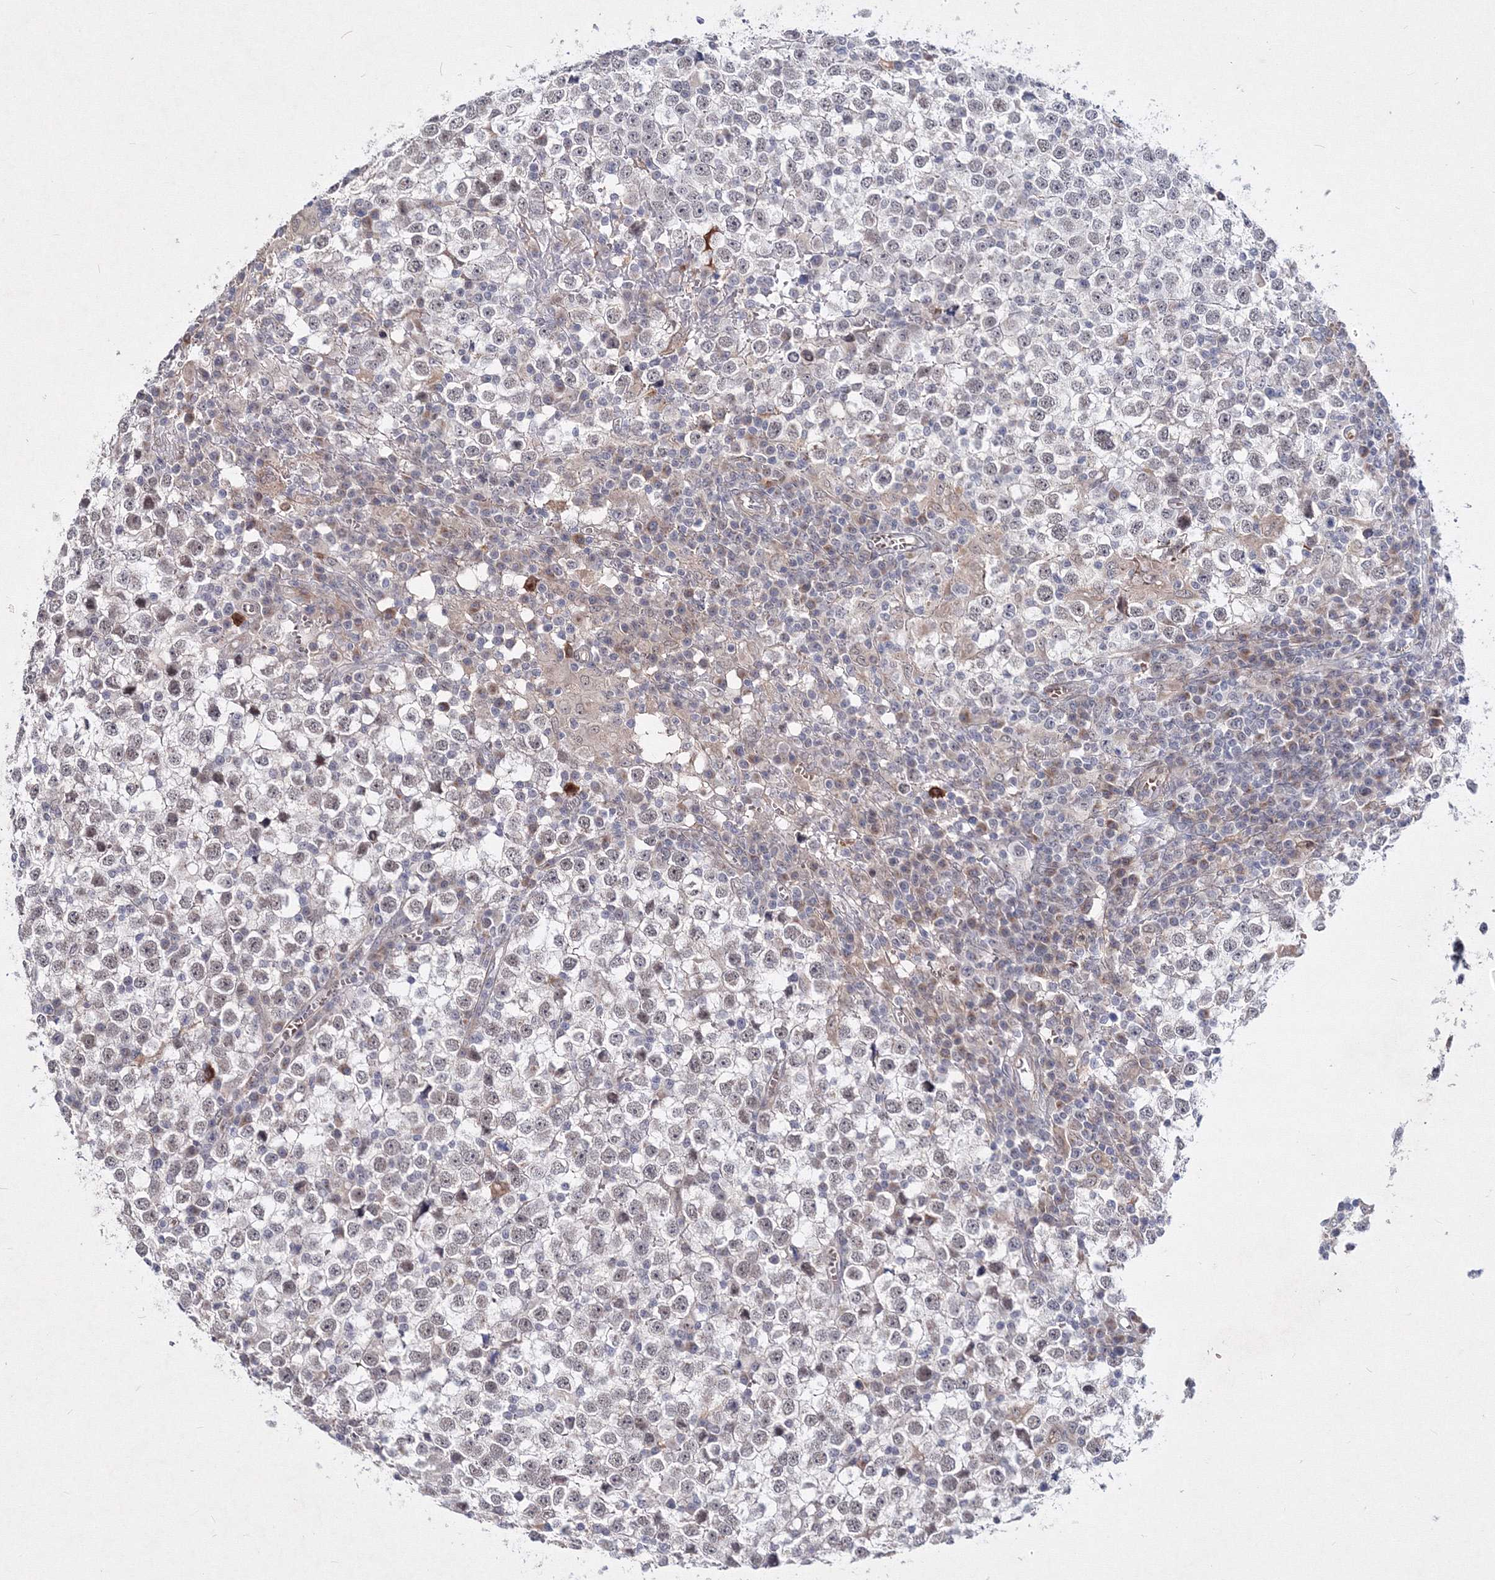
{"staining": {"intensity": "negative", "quantity": "none", "location": "none"}, "tissue": "testis cancer", "cell_type": "Tumor cells", "image_type": "cancer", "snomed": [{"axis": "morphology", "description": "Seminoma, NOS"}, {"axis": "topography", "description": "Testis"}], "caption": "This is an immunohistochemistry photomicrograph of testis cancer (seminoma). There is no expression in tumor cells.", "gene": "C11orf52", "patient": {"sex": "male", "age": 65}}